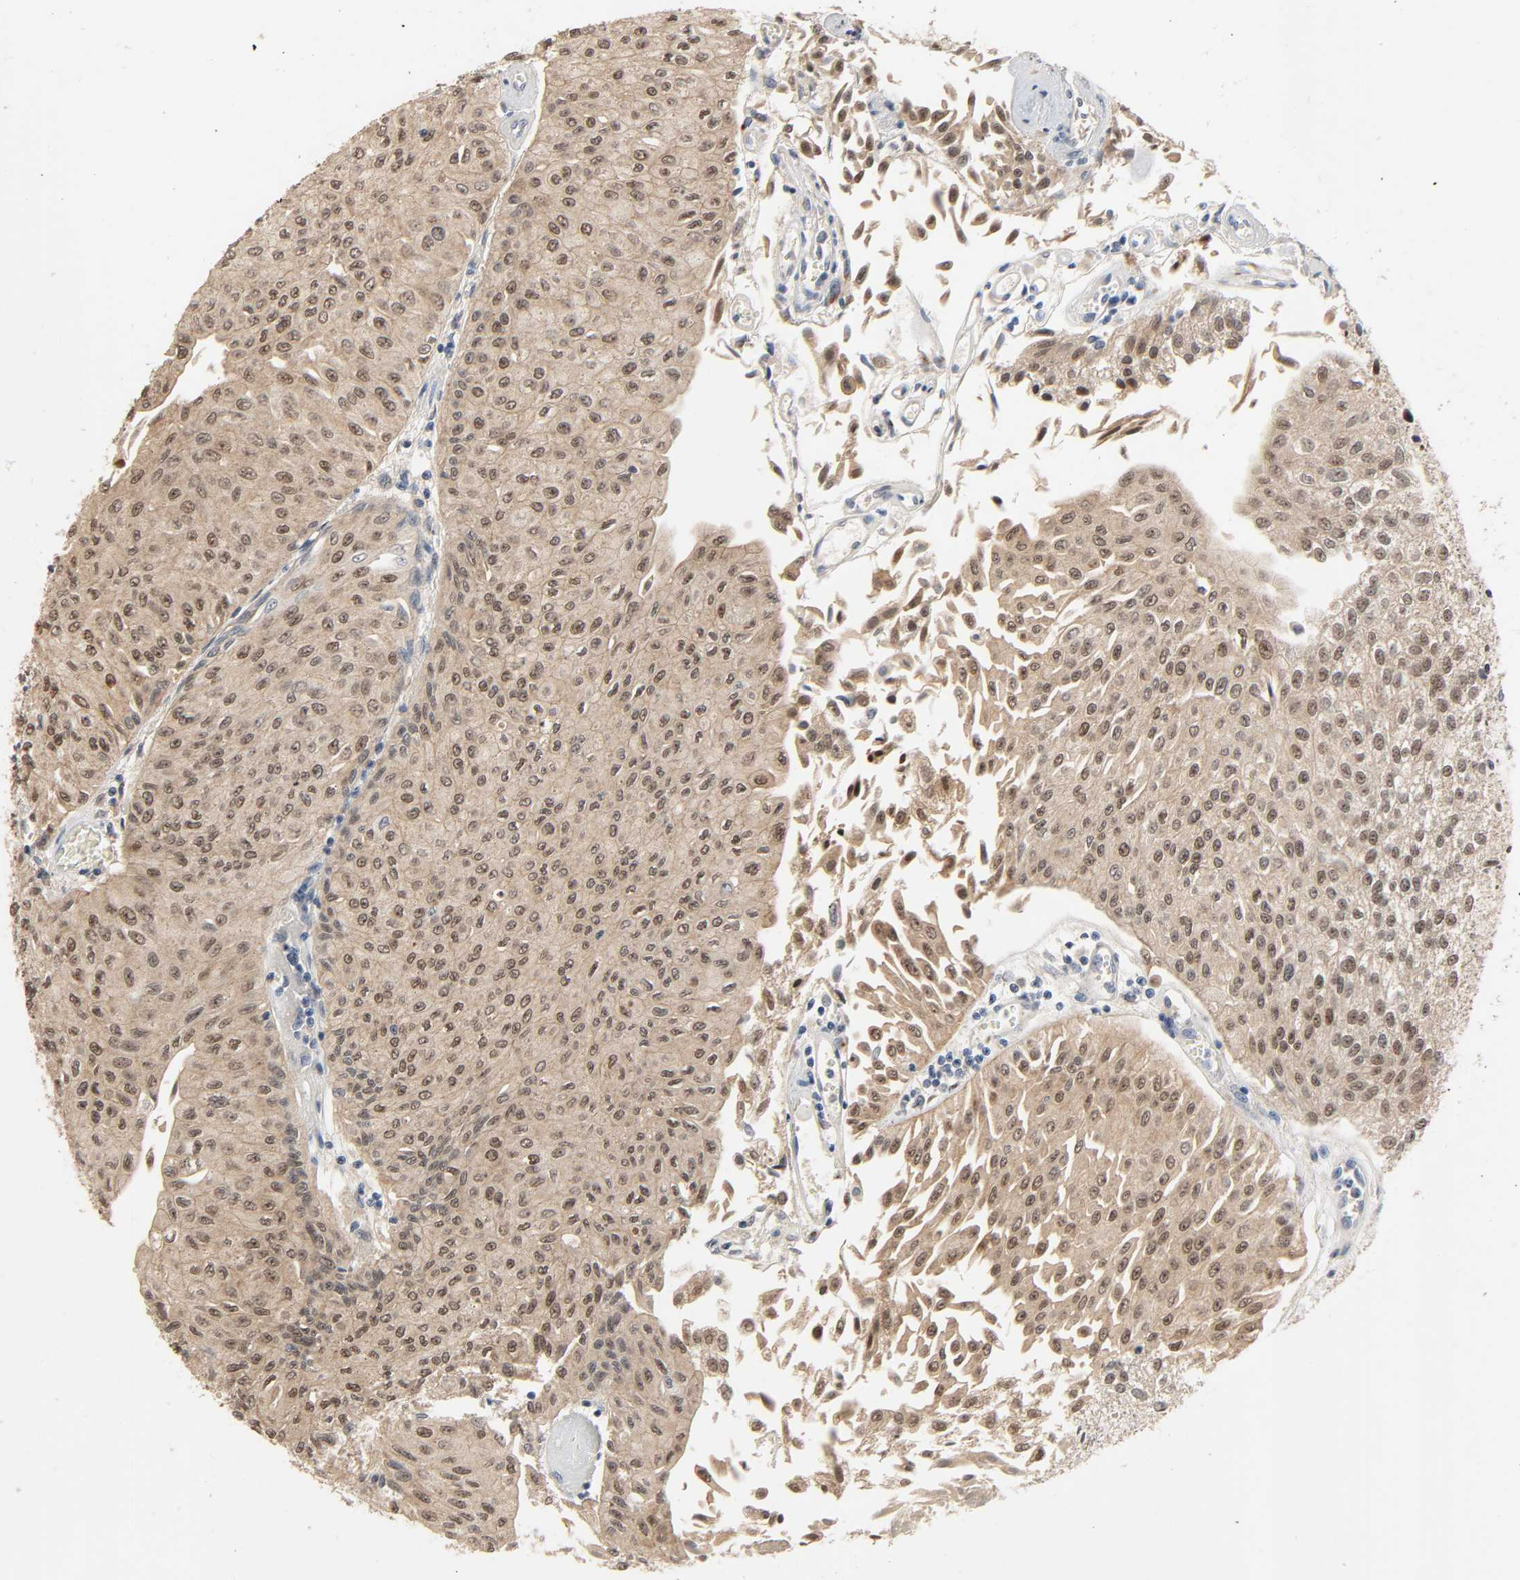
{"staining": {"intensity": "moderate", "quantity": ">75%", "location": "cytoplasmic/membranous,nuclear"}, "tissue": "urothelial cancer", "cell_type": "Tumor cells", "image_type": "cancer", "snomed": [{"axis": "morphology", "description": "Urothelial carcinoma, Low grade"}, {"axis": "topography", "description": "Urinary bladder"}], "caption": "There is medium levels of moderate cytoplasmic/membranous and nuclear positivity in tumor cells of urothelial cancer, as demonstrated by immunohistochemical staining (brown color).", "gene": "MAGEA8", "patient": {"sex": "male", "age": 86}}